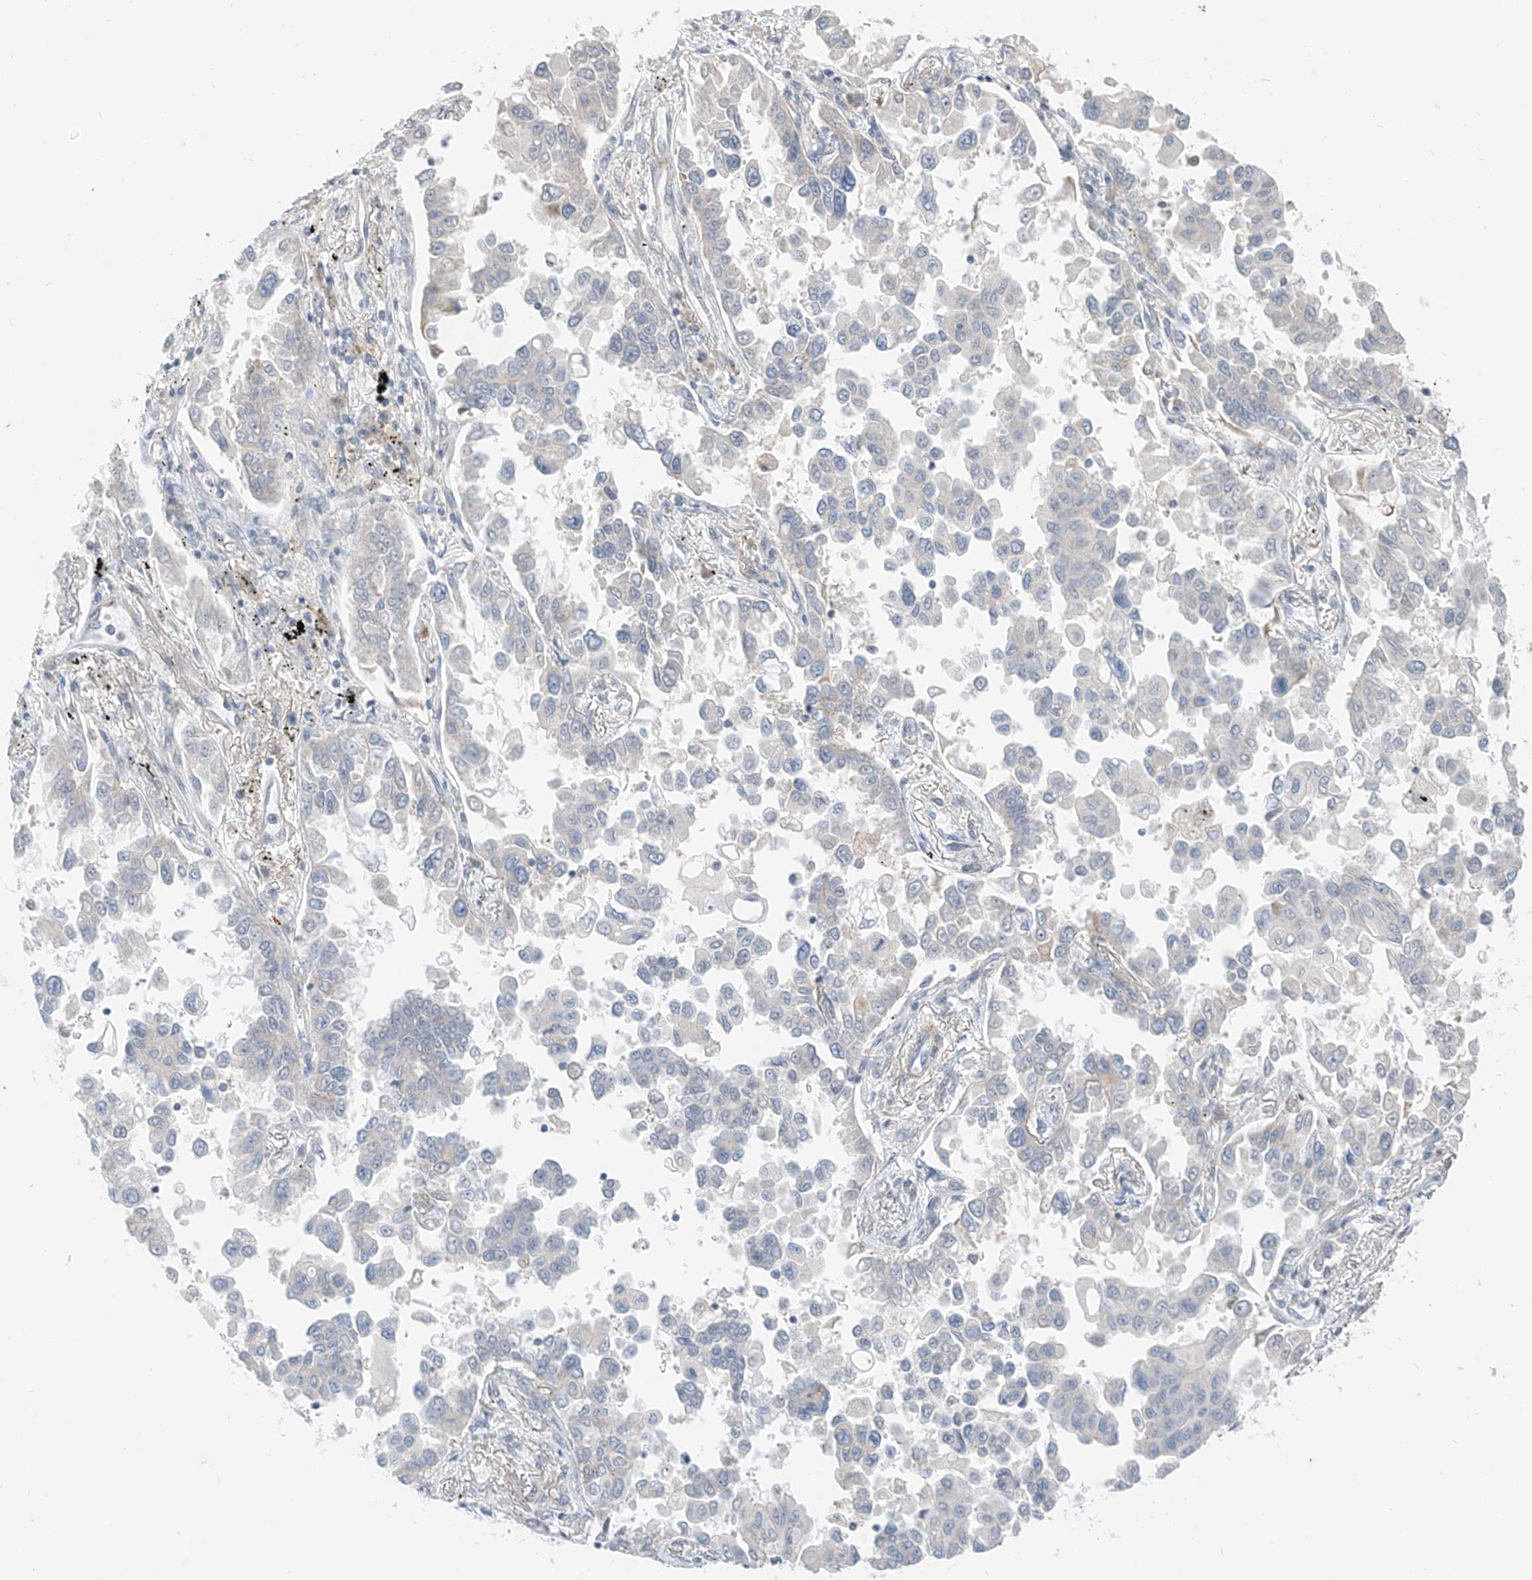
{"staining": {"intensity": "negative", "quantity": "none", "location": "none"}, "tissue": "lung cancer", "cell_type": "Tumor cells", "image_type": "cancer", "snomed": [{"axis": "morphology", "description": "Adenocarcinoma, NOS"}, {"axis": "topography", "description": "Lung"}], "caption": "This histopathology image is of lung adenocarcinoma stained with immunohistochemistry (IHC) to label a protein in brown with the nuclei are counter-stained blue. There is no positivity in tumor cells. The staining was performed using DAB (3,3'-diaminobenzidine) to visualize the protein expression in brown, while the nuclei were stained in blue with hematoxylin (Magnification: 20x).", "gene": "ABLIM2", "patient": {"sex": "female", "age": 67}}